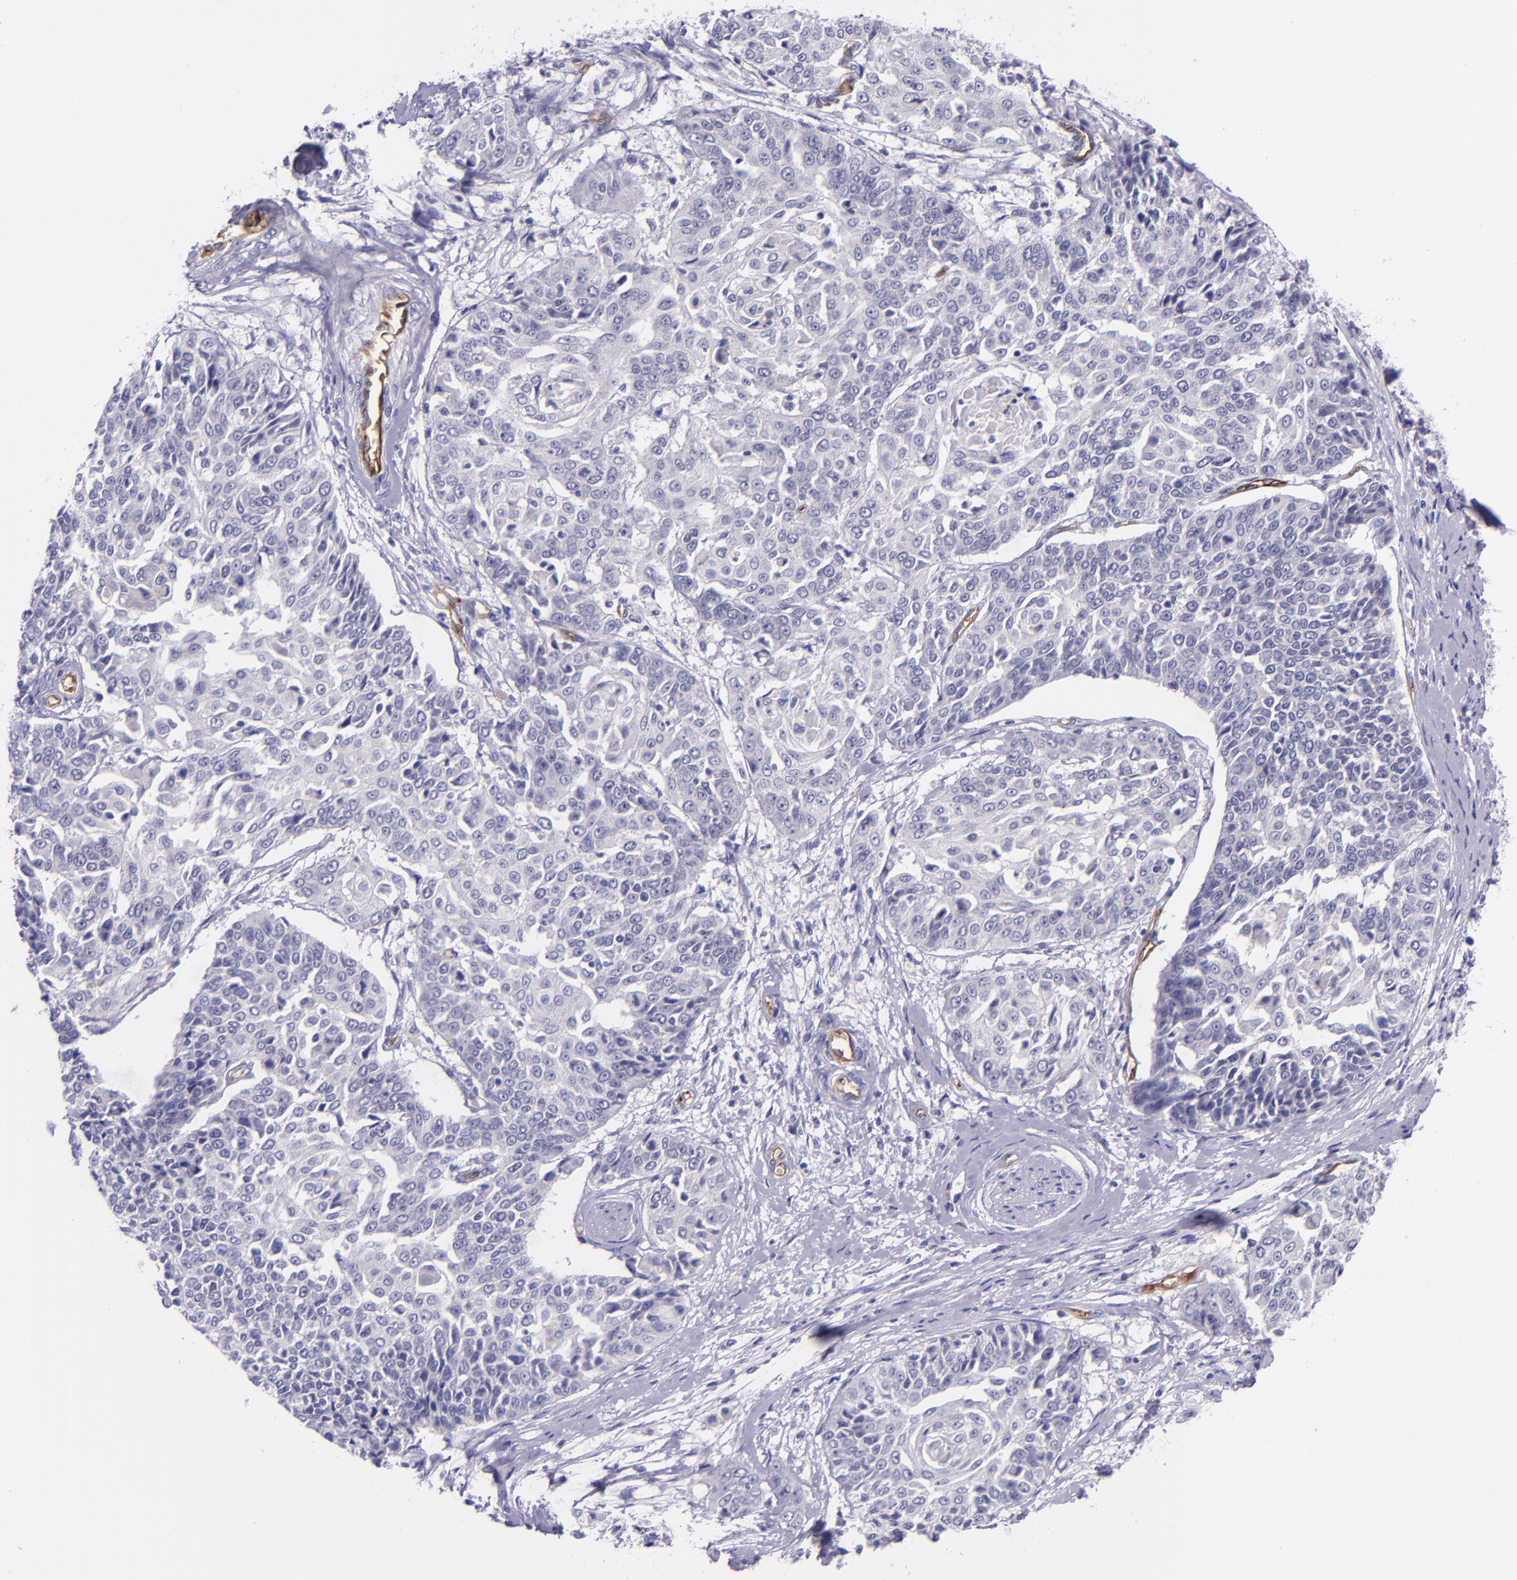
{"staining": {"intensity": "negative", "quantity": "none", "location": "none"}, "tissue": "cervical cancer", "cell_type": "Tumor cells", "image_type": "cancer", "snomed": [{"axis": "morphology", "description": "Squamous cell carcinoma, NOS"}, {"axis": "topography", "description": "Cervix"}], "caption": "Tumor cells are negative for brown protein staining in squamous cell carcinoma (cervical). Nuclei are stained in blue.", "gene": "NOS3", "patient": {"sex": "female", "age": 64}}